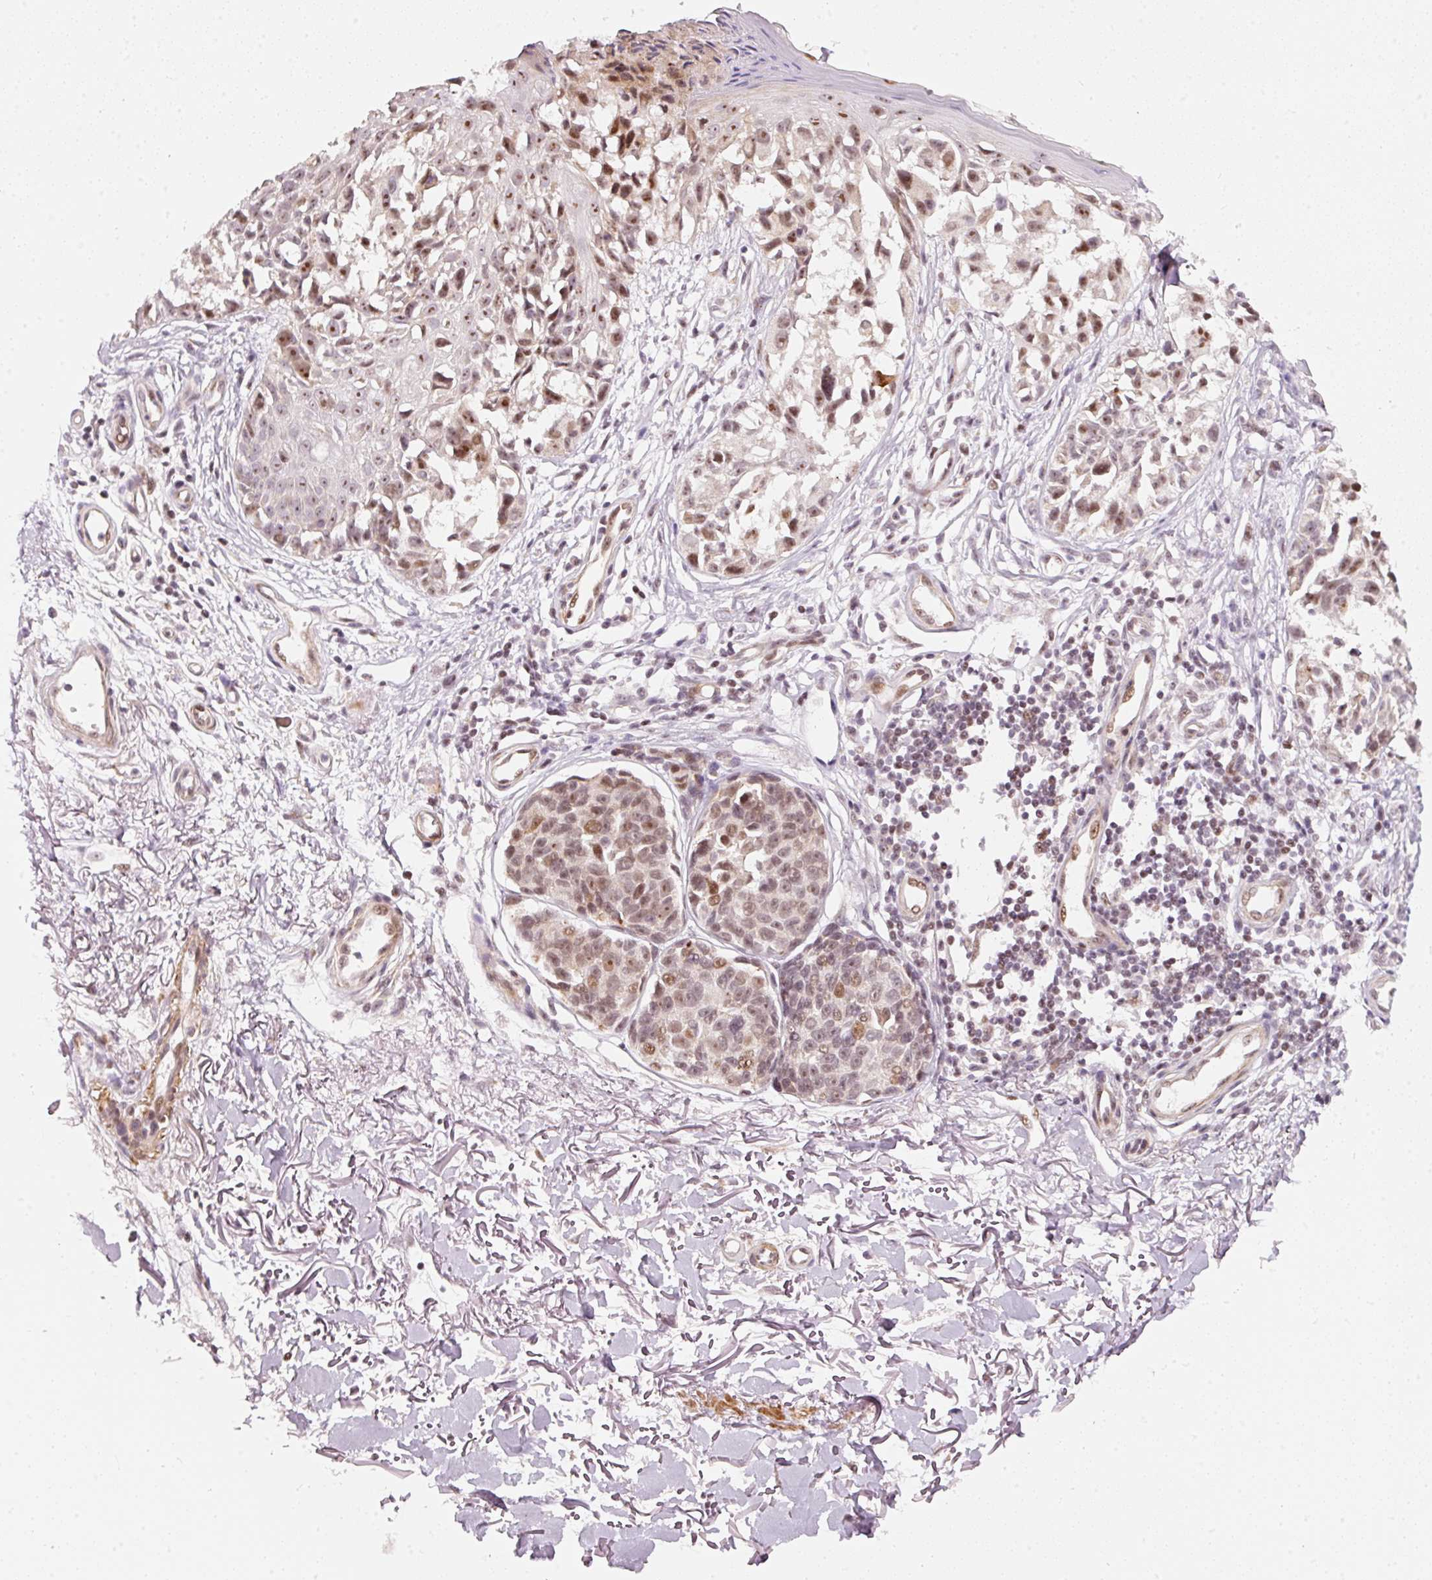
{"staining": {"intensity": "moderate", "quantity": ">75%", "location": "nuclear"}, "tissue": "melanoma", "cell_type": "Tumor cells", "image_type": "cancer", "snomed": [{"axis": "morphology", "description": "Malignant melanoma, NOS"}, {"axis": "topography", "description": "Skin"}], "caption": "Malignant melanoma tissue demonstrates moderate nuclear expression in approximately >75% of tumor cells, visualized by immunohistochemistry.", "gene": "MXRA8", "patient": {"sex": "male", "age": 73}}